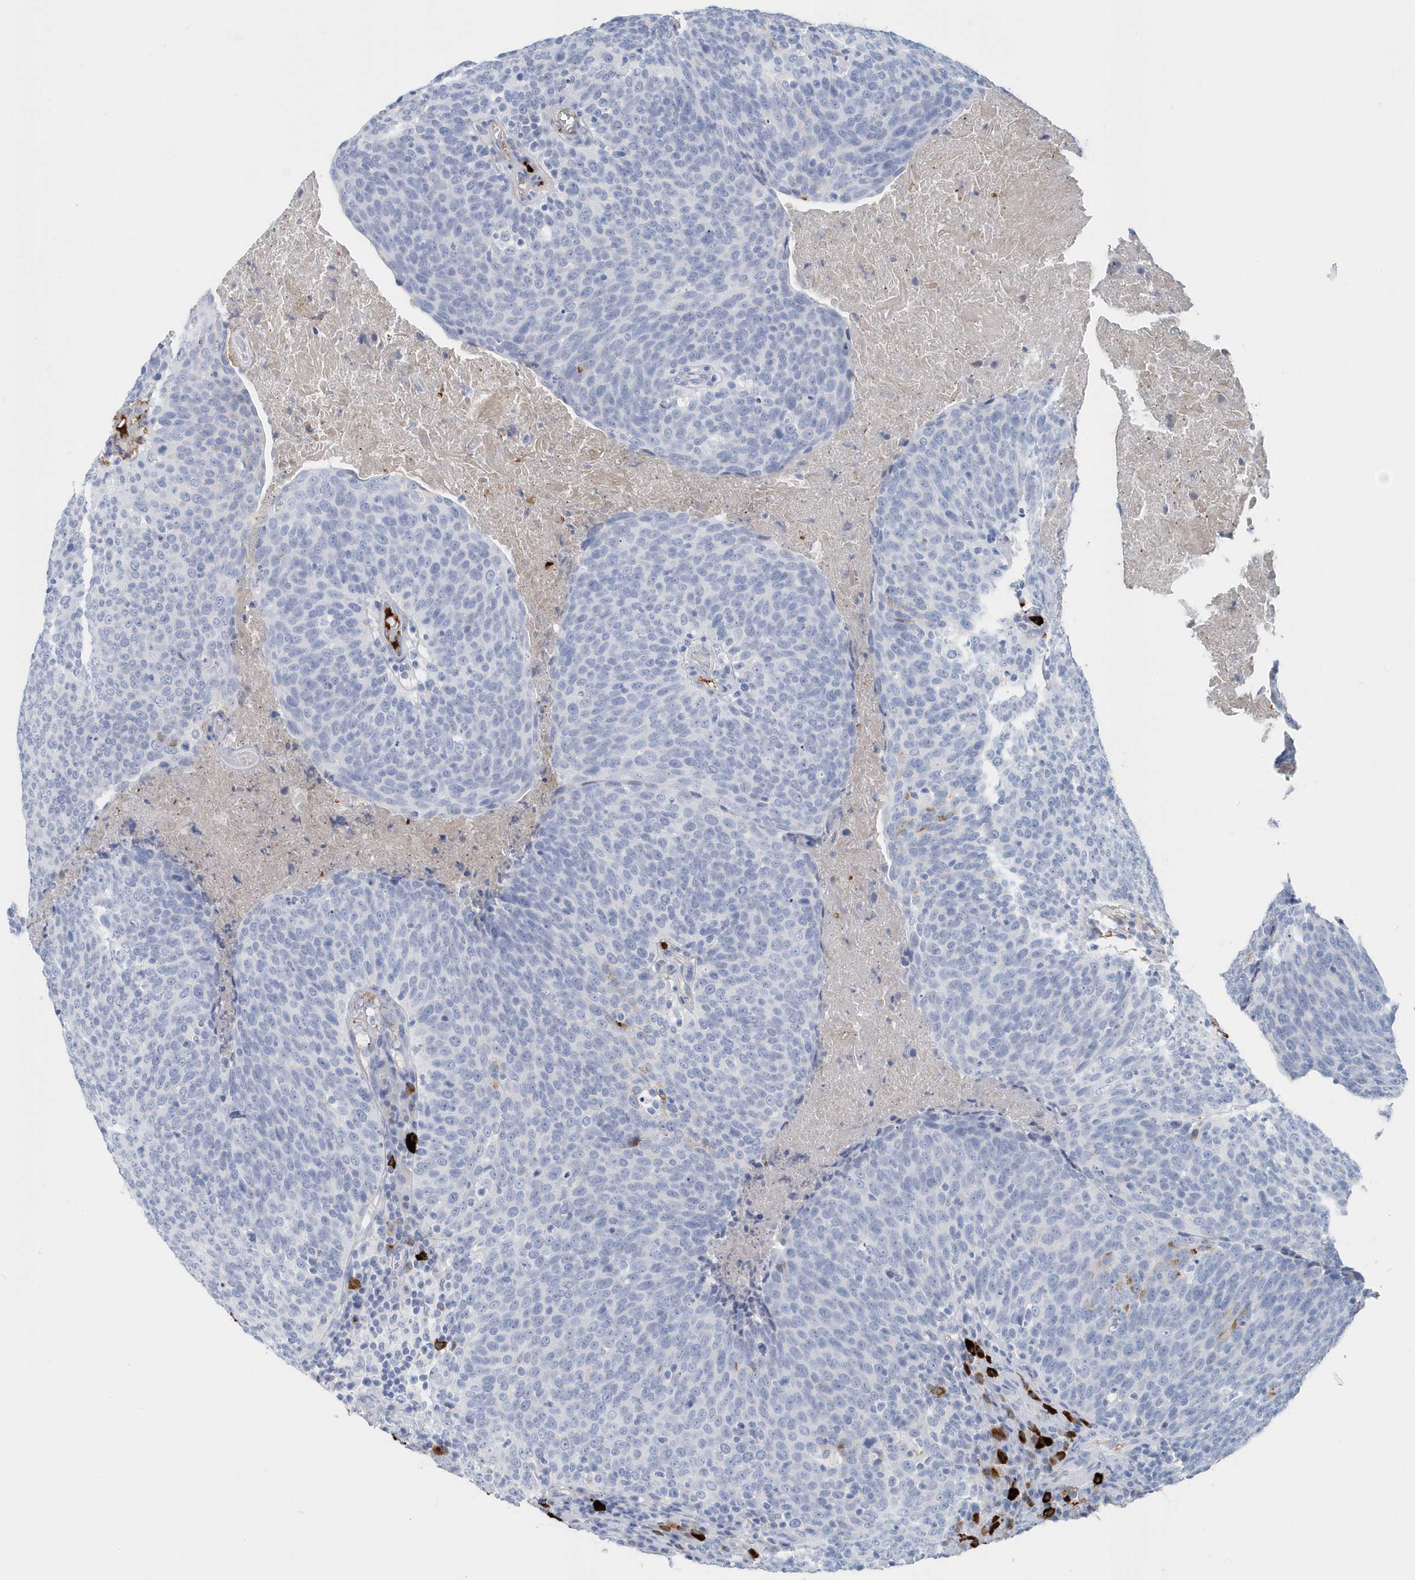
{"staining": {"intensity": "negative", "quantity": "none", "location": "none"}, "tissue": "head and neck cancer", "cell_type": "Tumor cells", "image_type": "cancer", "snomed": [{"axis": "morphology", "description": "Squamous cell carcinoma, NOS"}, {"axis": "morphology", "description": "Squamous cell carcinoma, metastatic, NOS"}, {"axis": "topography", "description": "Lymph node"}, {"axis": "topography", "description": "Head-Neck"}], "caption": "Immunohistochemical staining of human head and neck metastatic squamous cell carcinoma demonstrates no significant positivity in tumor cells.", "gene": "JCHAIN", "patient": {"sex": "male", "age": 62}}